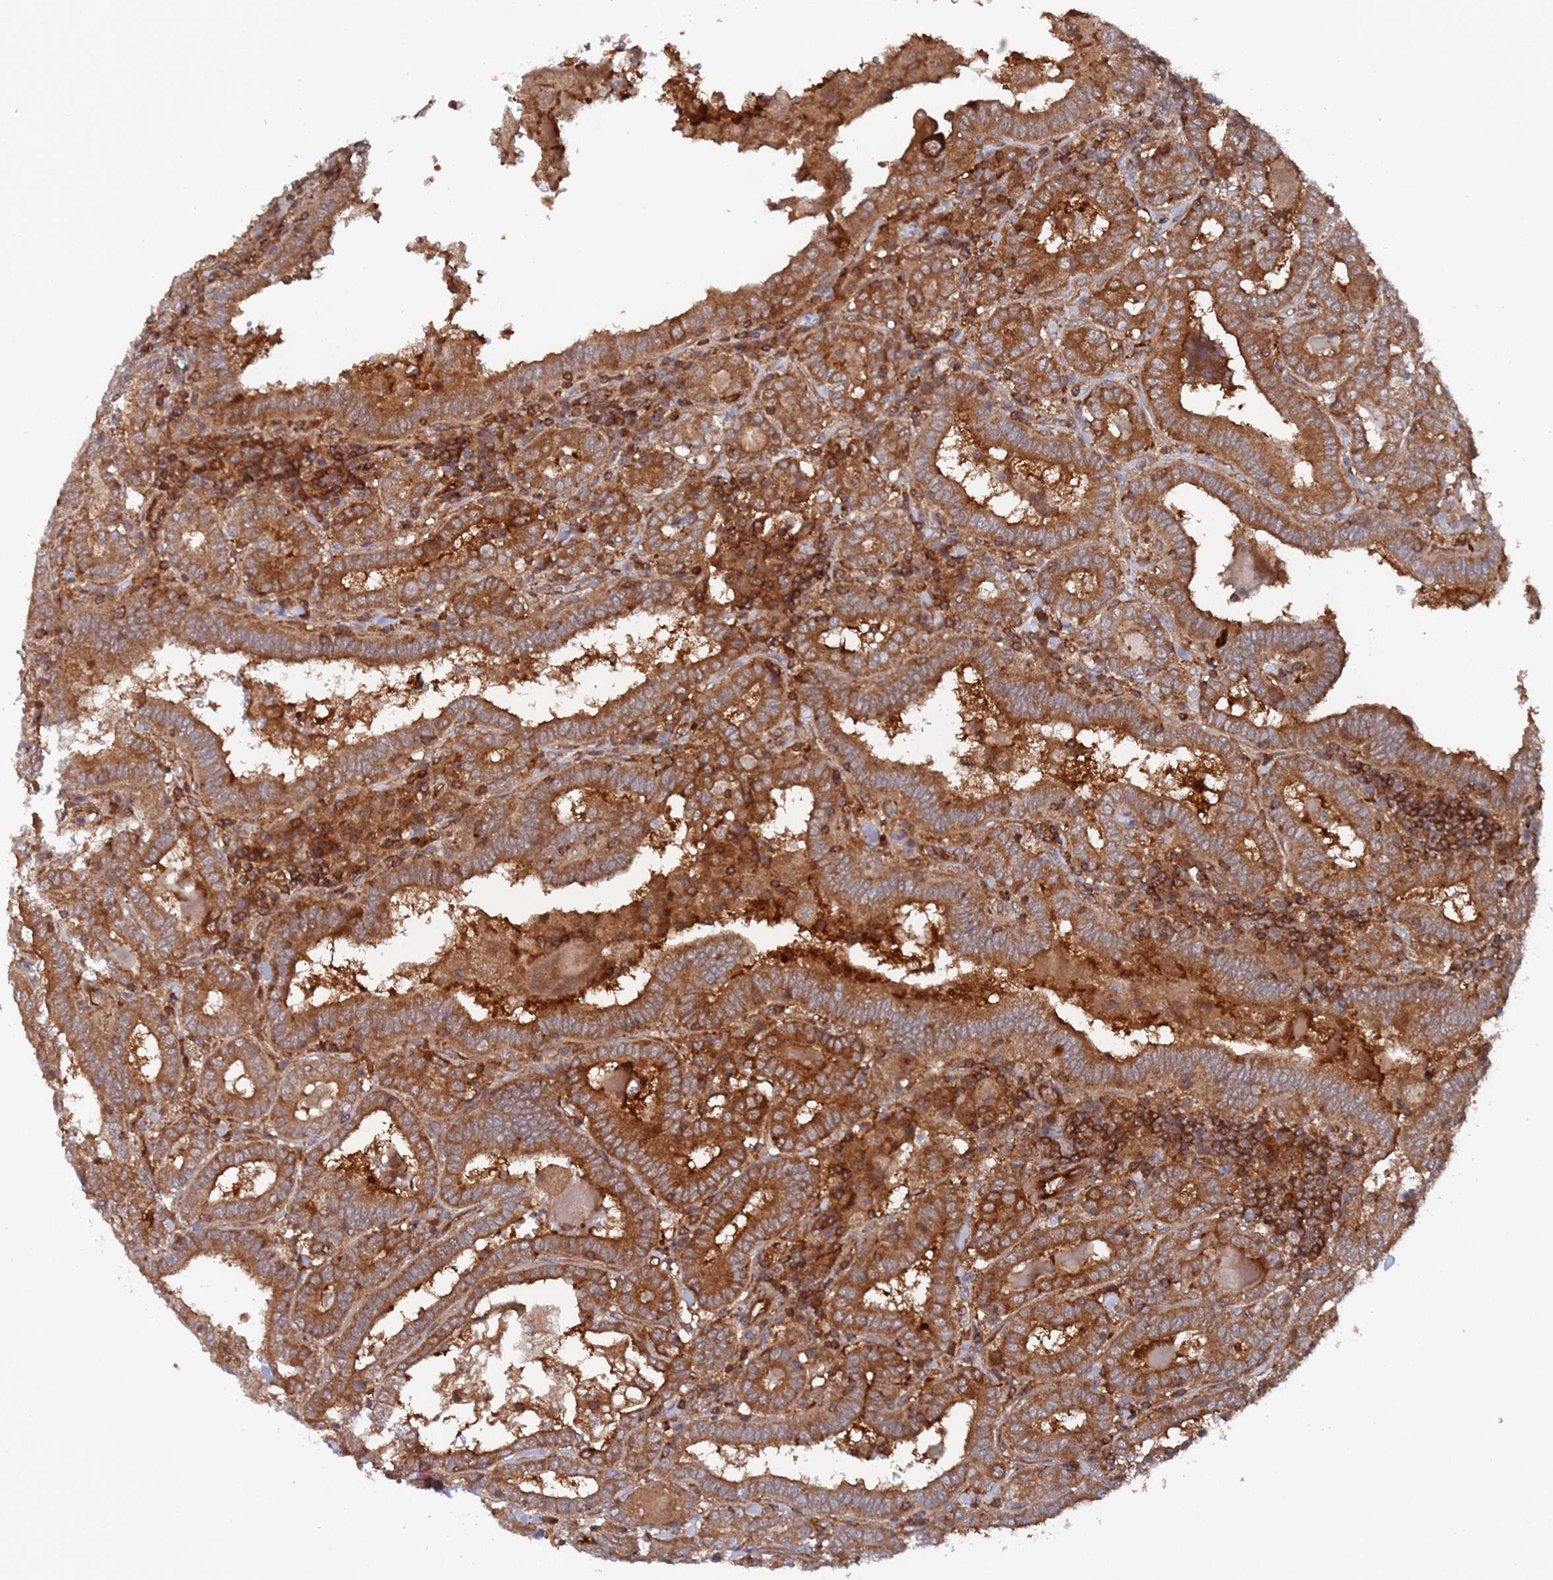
{"staining": {"intensity": "moderate", "quantity": ">75%", "location": "cytoplasmic/membranous"}, "tissue": "thyroid cancer", "cell_type": "Tumor cells", "image_type": "cancer", "snomed": [{"axis": "morphology", "description": "Papillary adenocarcinoma, NOS"}, {"axis": "topography", "description": "Thyroid gland"}], "caption": "Immunohistochemical staining of thyroid papillary adenocarcinoma displays medium levels of moderate cytoplasmic/membranous staining in approximately >75% of tumor cells.", "gene": "DDX60", "patient": {"sex": "female", "age": 72}}